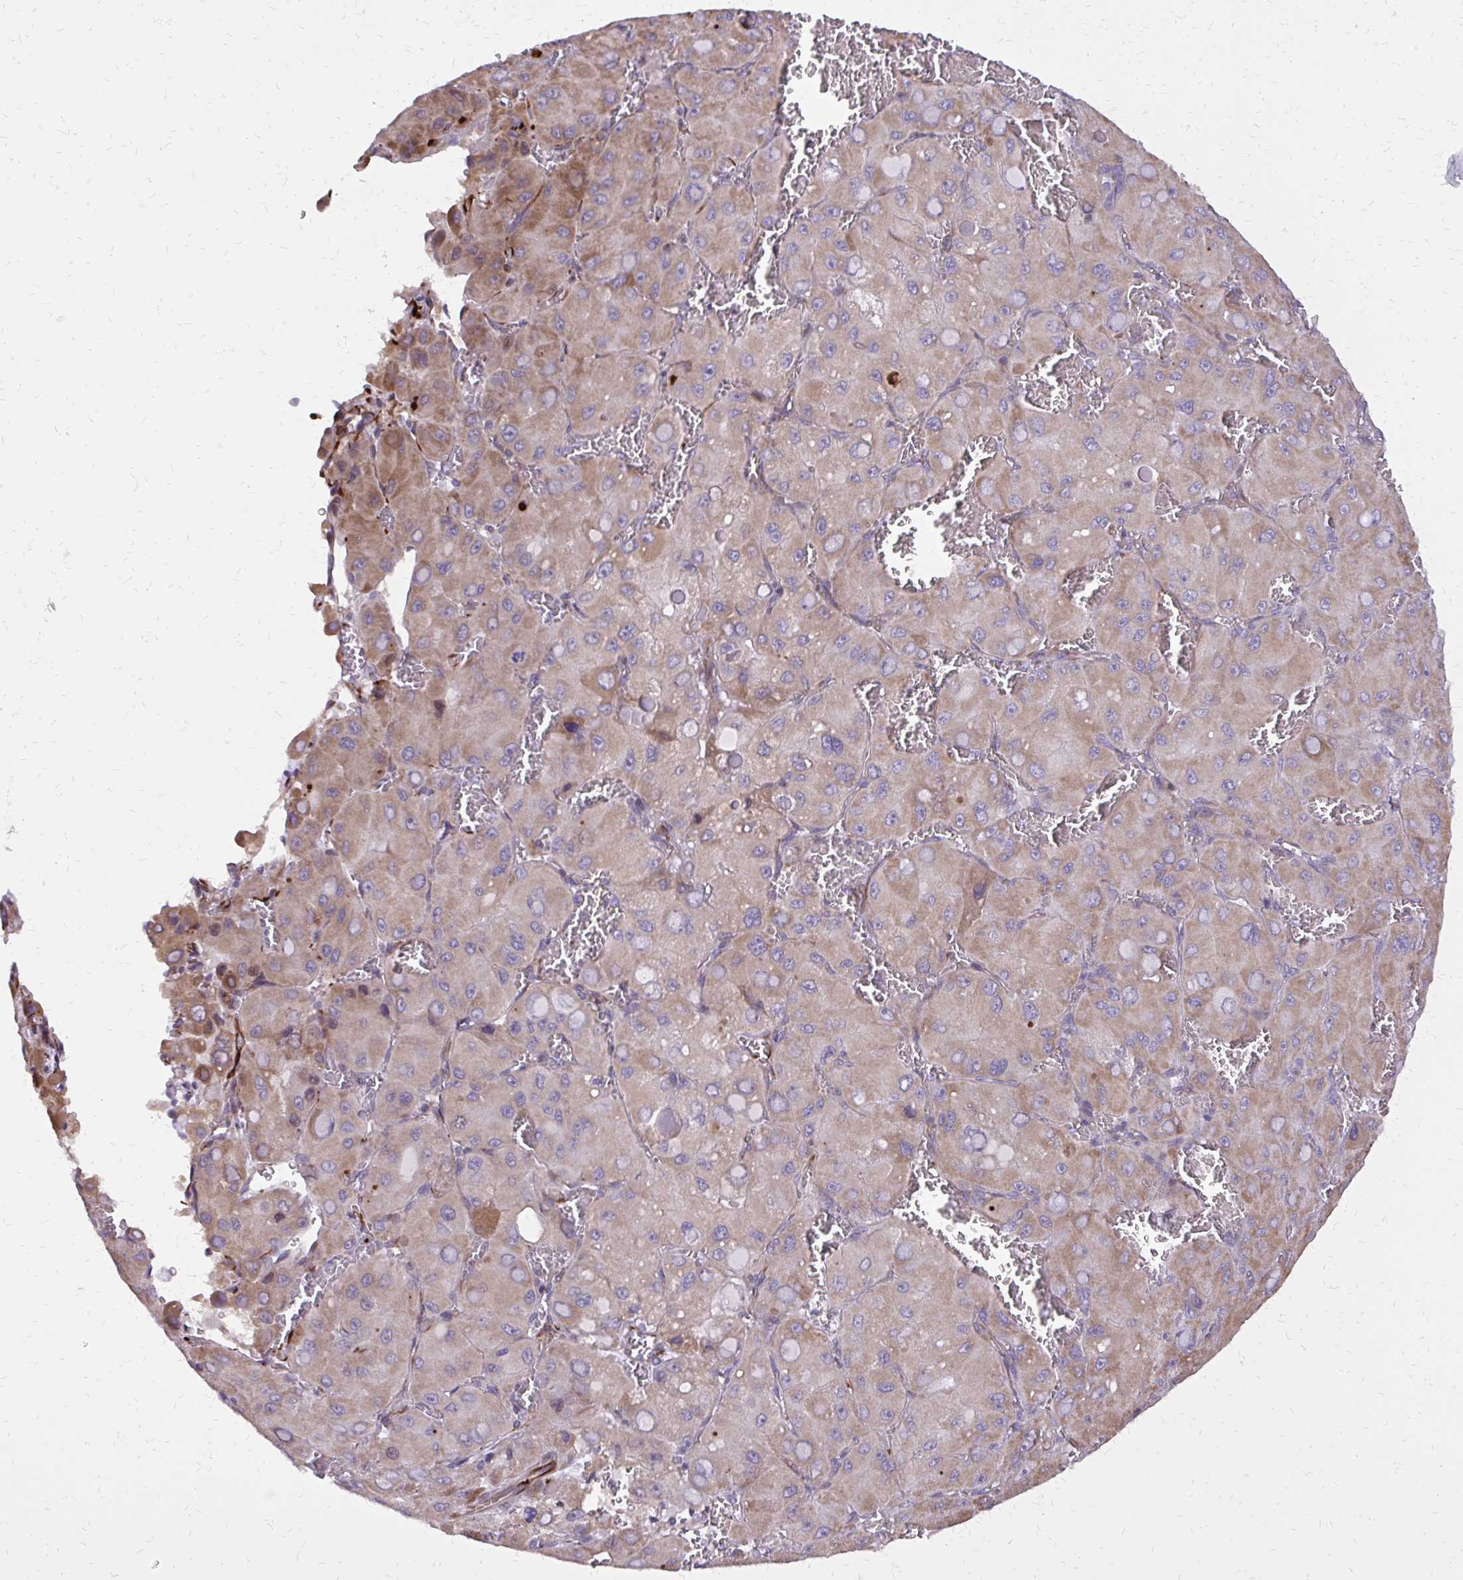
{"staining": {"intensity": "weak", "quantity": "25%-75%", "location": "cytoplasmic/membranous"}, "tissue": "liver cancer", "cell_type": "Tumor cells", "image_type": "cancer", "snomed": [{"axis": "morphology", "description": "Carcinoma, Hepatocellular, NOS"}, {"axis": "topography", "description": "Liver"}], "caption": "About 25%-75% of tumor cells in liver cancer (hepatocellular carcinoma) show weak cytoplasmic/membranous protein positivity as visualized by brown immunohistochemical staining.", "gene": "ABCC3", "patient": {"sex": "male", "age": 27}}